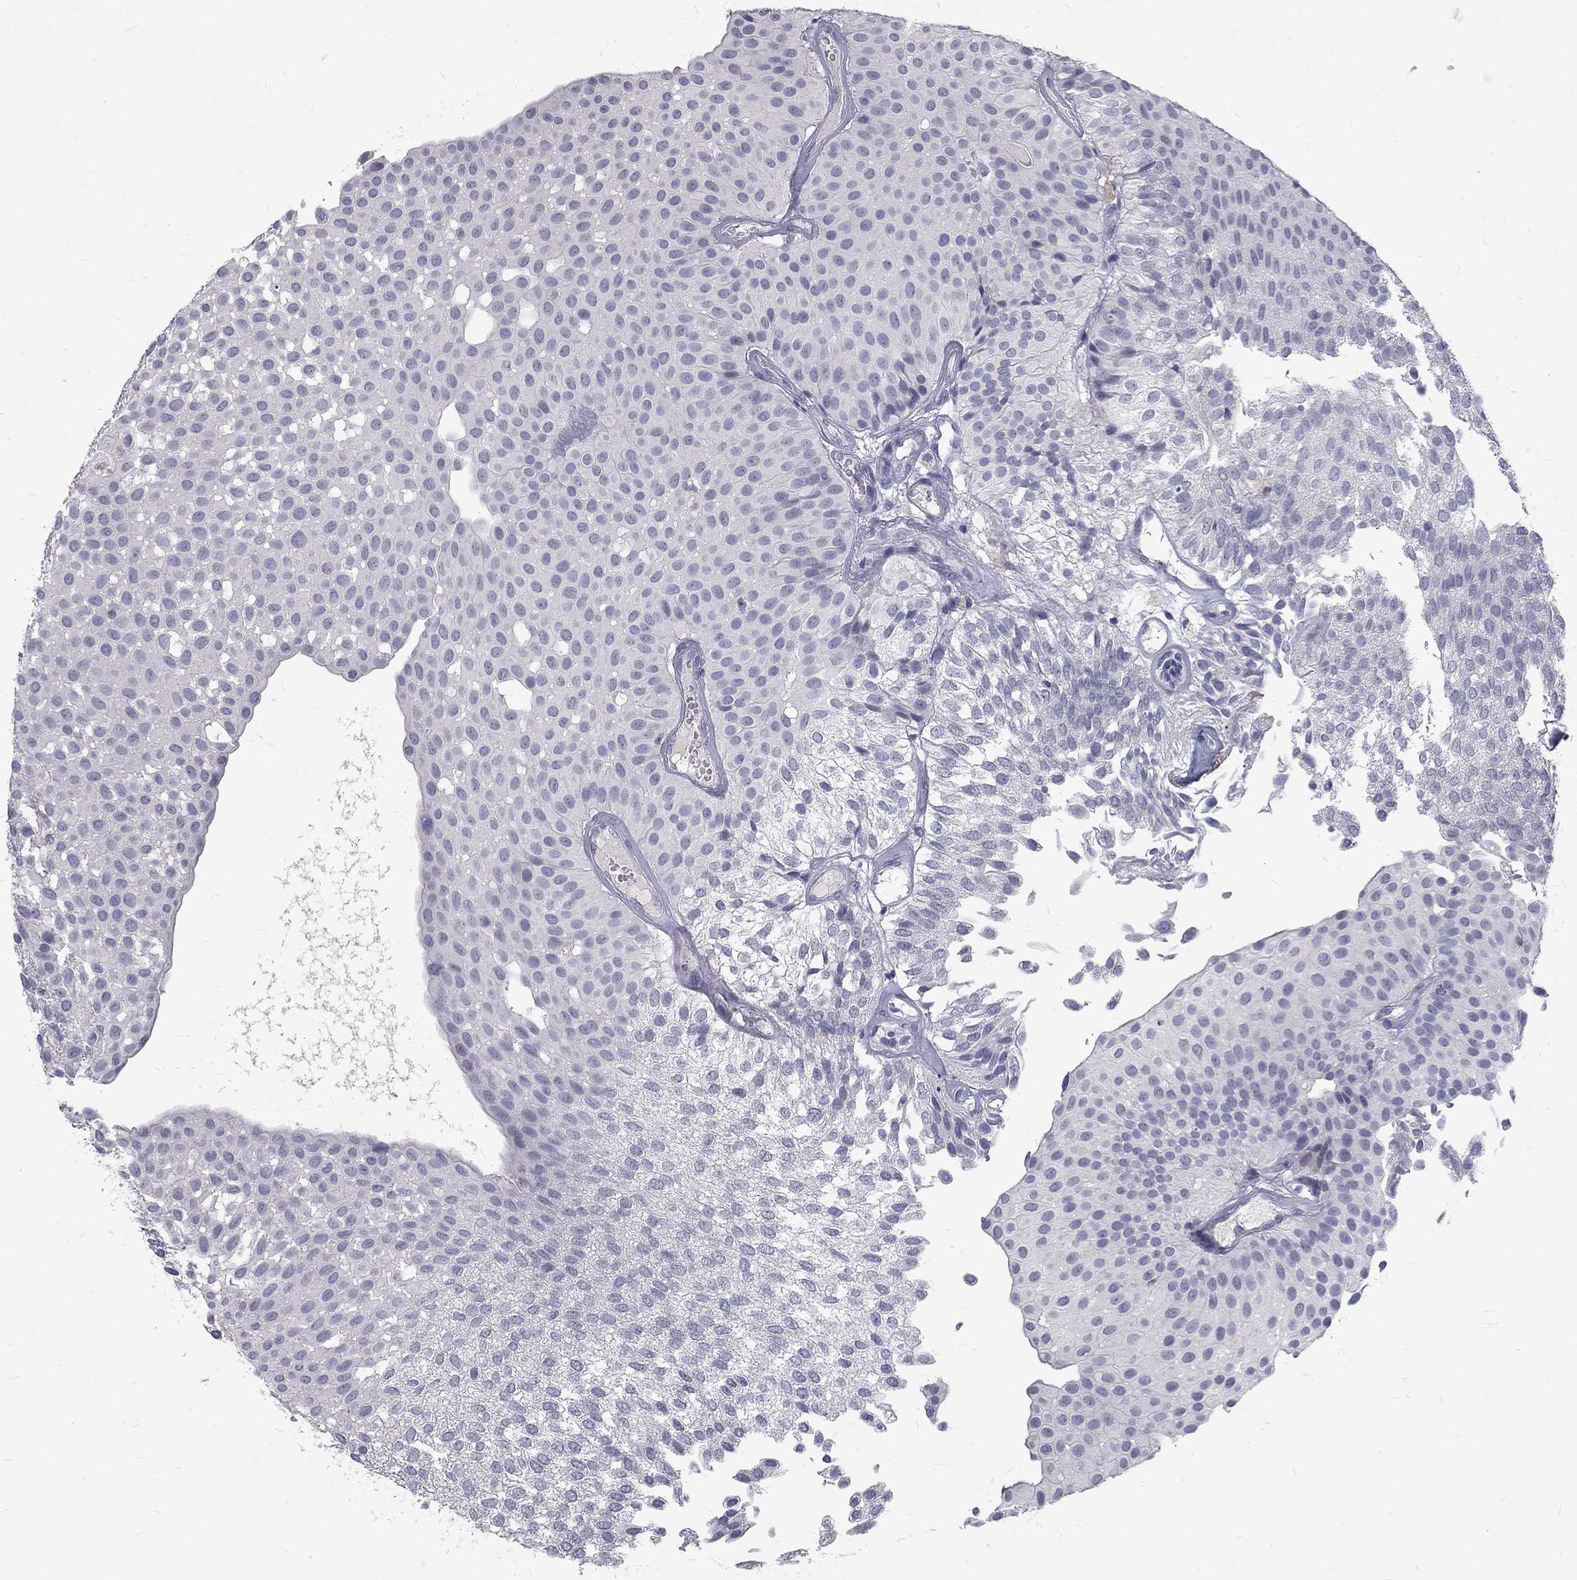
{"staining": {"intensity": "negative", "quantity": "none", "location": "none"}, "tissue": "urothelial cancer", "cell_type": "Tumor cells", "image_type": "cancer", "snomed": [{"axis": "morphology", "description": "Urothelial carcinoma, Low grade"}, {"axis": "topography", "description": "Urinary bladder"}], "caption": "Immunohistochemistry (IHC) of urothelial carcinoma (low-grade) reveals no positivity in tumor cells. (DAB (3,3'-diaminobenzidine) IHC visualized using brightfield microscopy, high magnification).", "gene": "NOS1", "patient": {"sex": "male", "age": 64}}